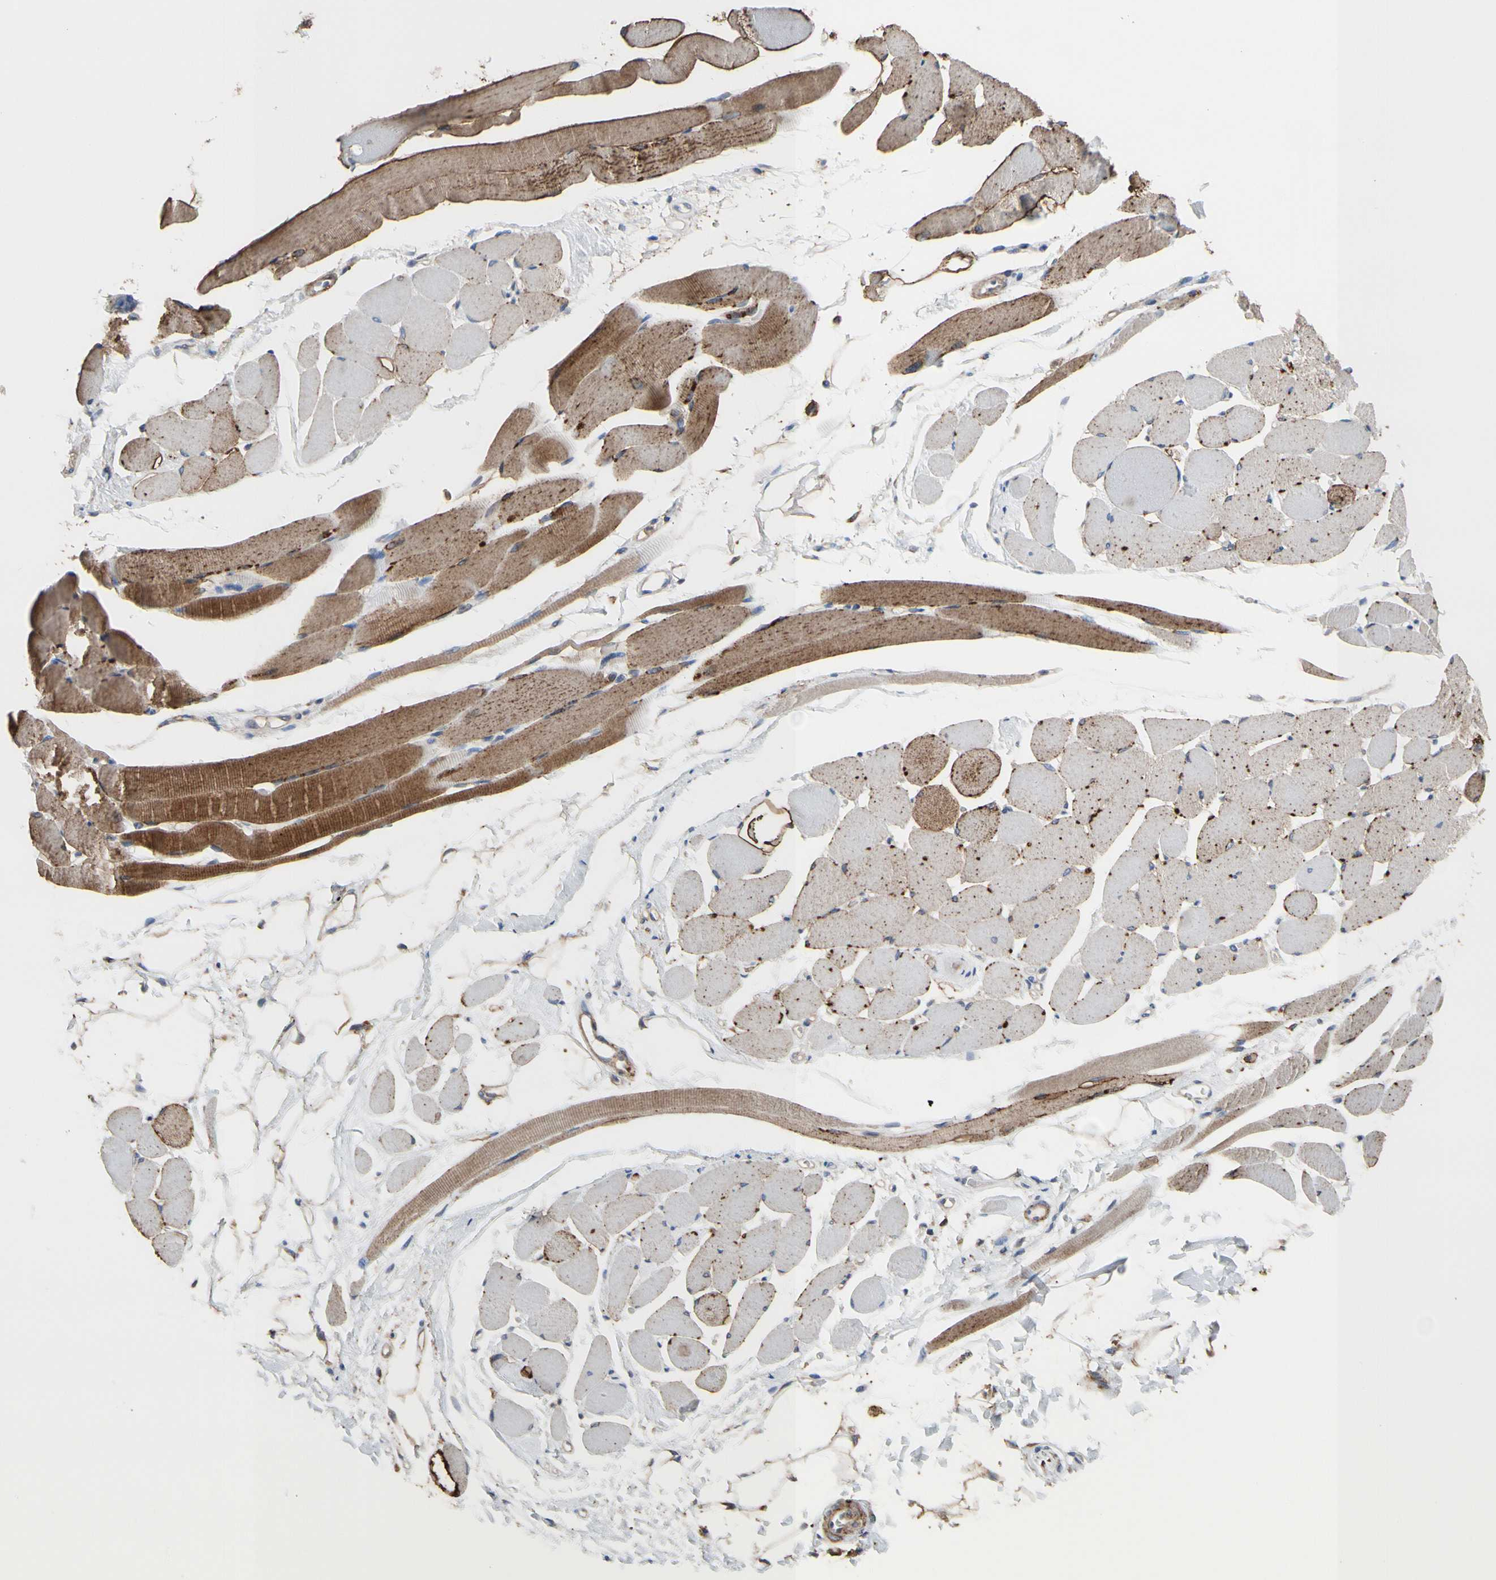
{"staining": {"intensity": "moderate", "quantity": "25%-75%", "location": "cytoplasmic/membranous"}, "tissue": "skeletal muscle", "cell_type": "Myocytes", "image_type": "normal", "snomed": [{"axis": "morphology", "description": "Normal tissue, NOS"}, {"axis": "topography", "description": "Skeletal muscle"}, {"axis": "topography", "description": "Peripheral nerve tissue"}], "caption": "IHC of benign human skeletal muscle demonstrates medium levels of moderate cytoplasmic/membranous expression in about 25%-75% of myocytes. Immunohistochemistry (ihc) stains the protein of interest in brown and the nuclei are stained blue.", "gene": "ANXA6", "patient": {"sex": "female", "age": 84}}